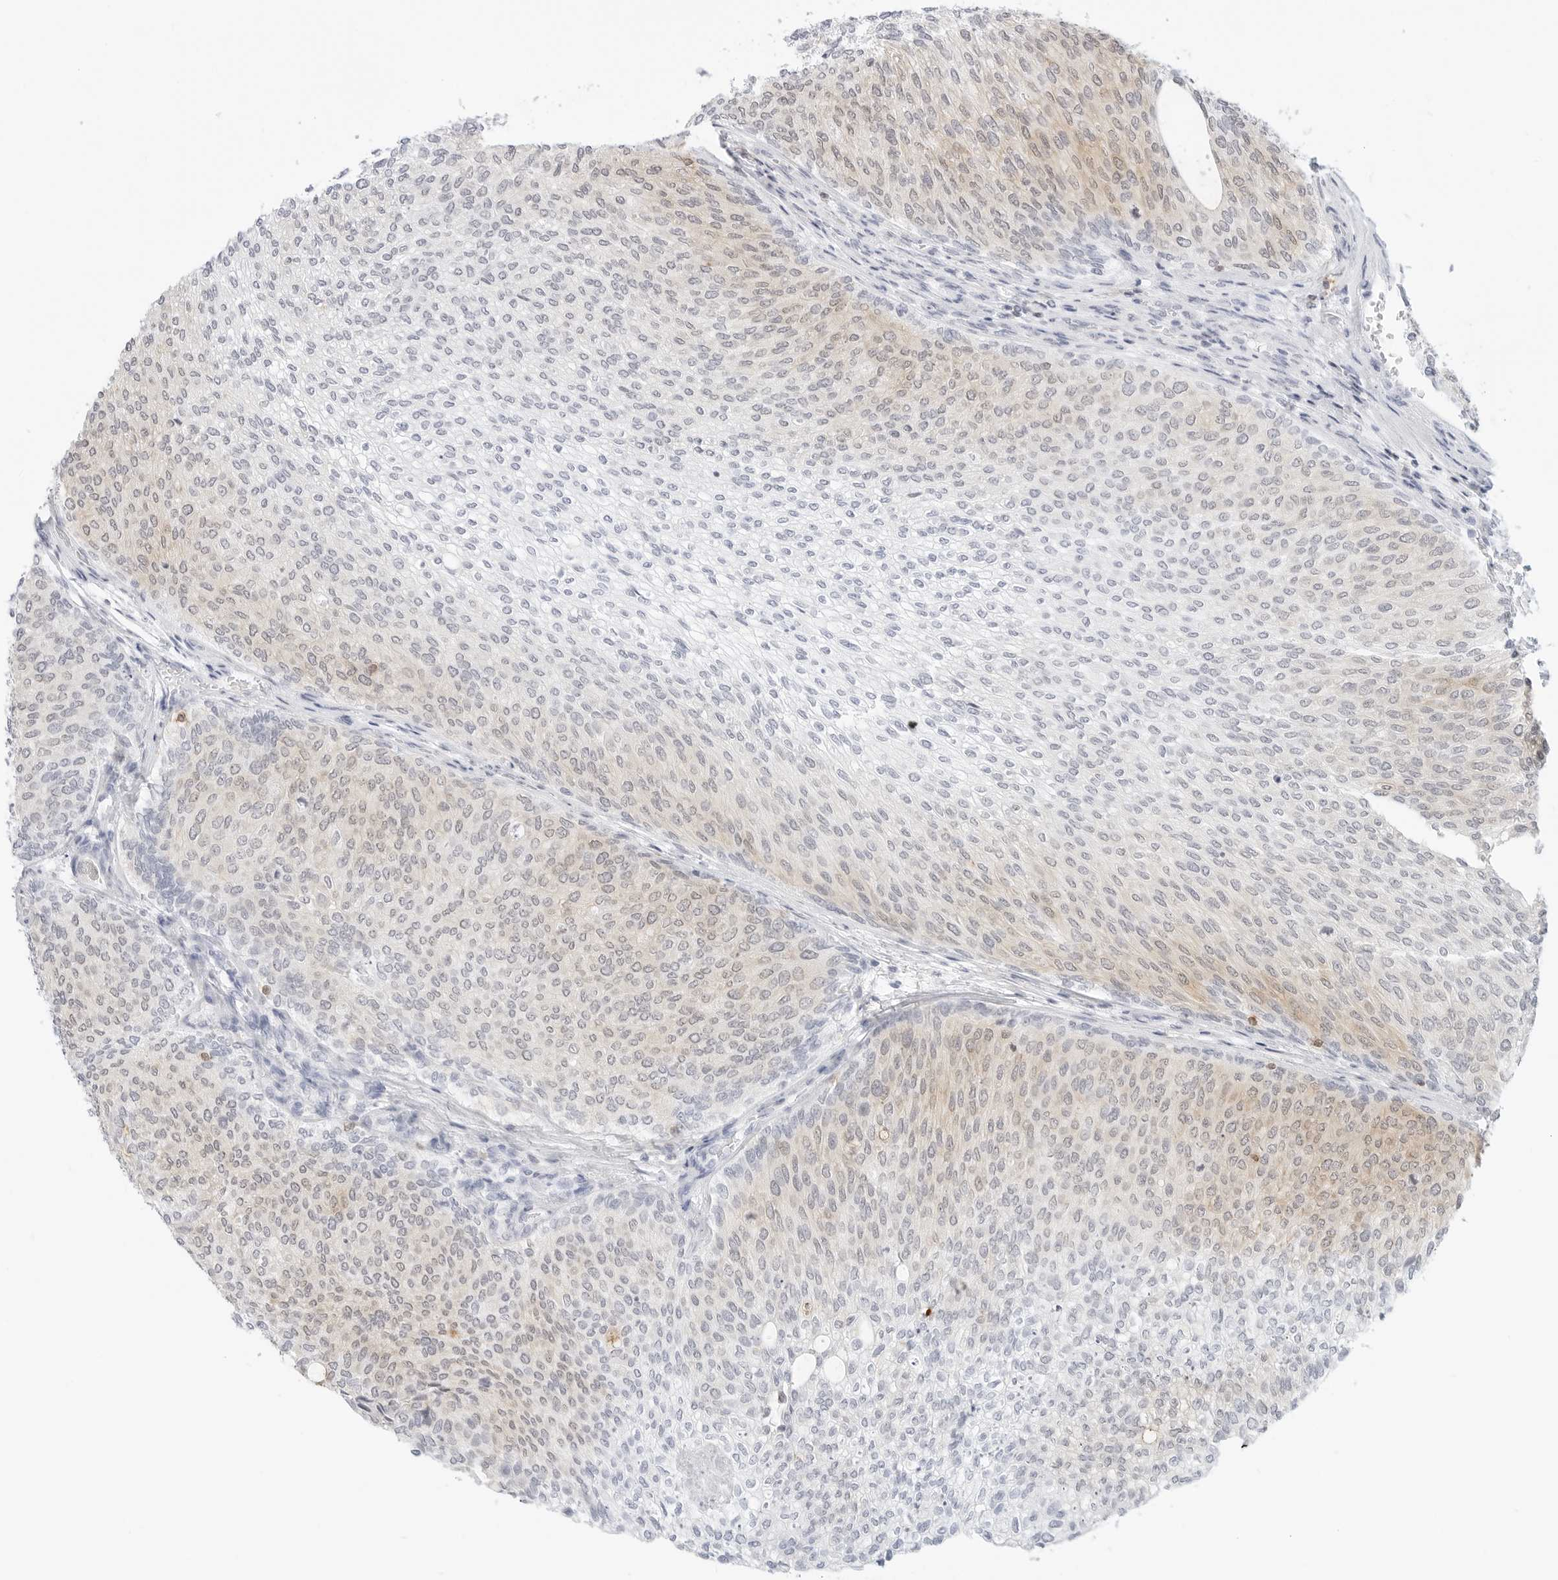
{"staining": {"intensity": "moderate", "quantity": "<25%", "location": "cytoplasmic/membranous"}, "tissue": "urothelial cancer", "cell_type": "Tumor cells", "image_type": "cancer", "snomed": [{"axis": "morphology", "description": "Urothelial carcinoma, Low grade"}, {"axis": "topography", "description": "Urinary bladder"}], "caption": "A brown stain highlights moderate cytoplasmic/membranous expression of a protein in human low-grade urothelial carcinoma tumor cells.", "gene": "SLC9A3R1", "patient": {"sex": "female", "age": 79}}